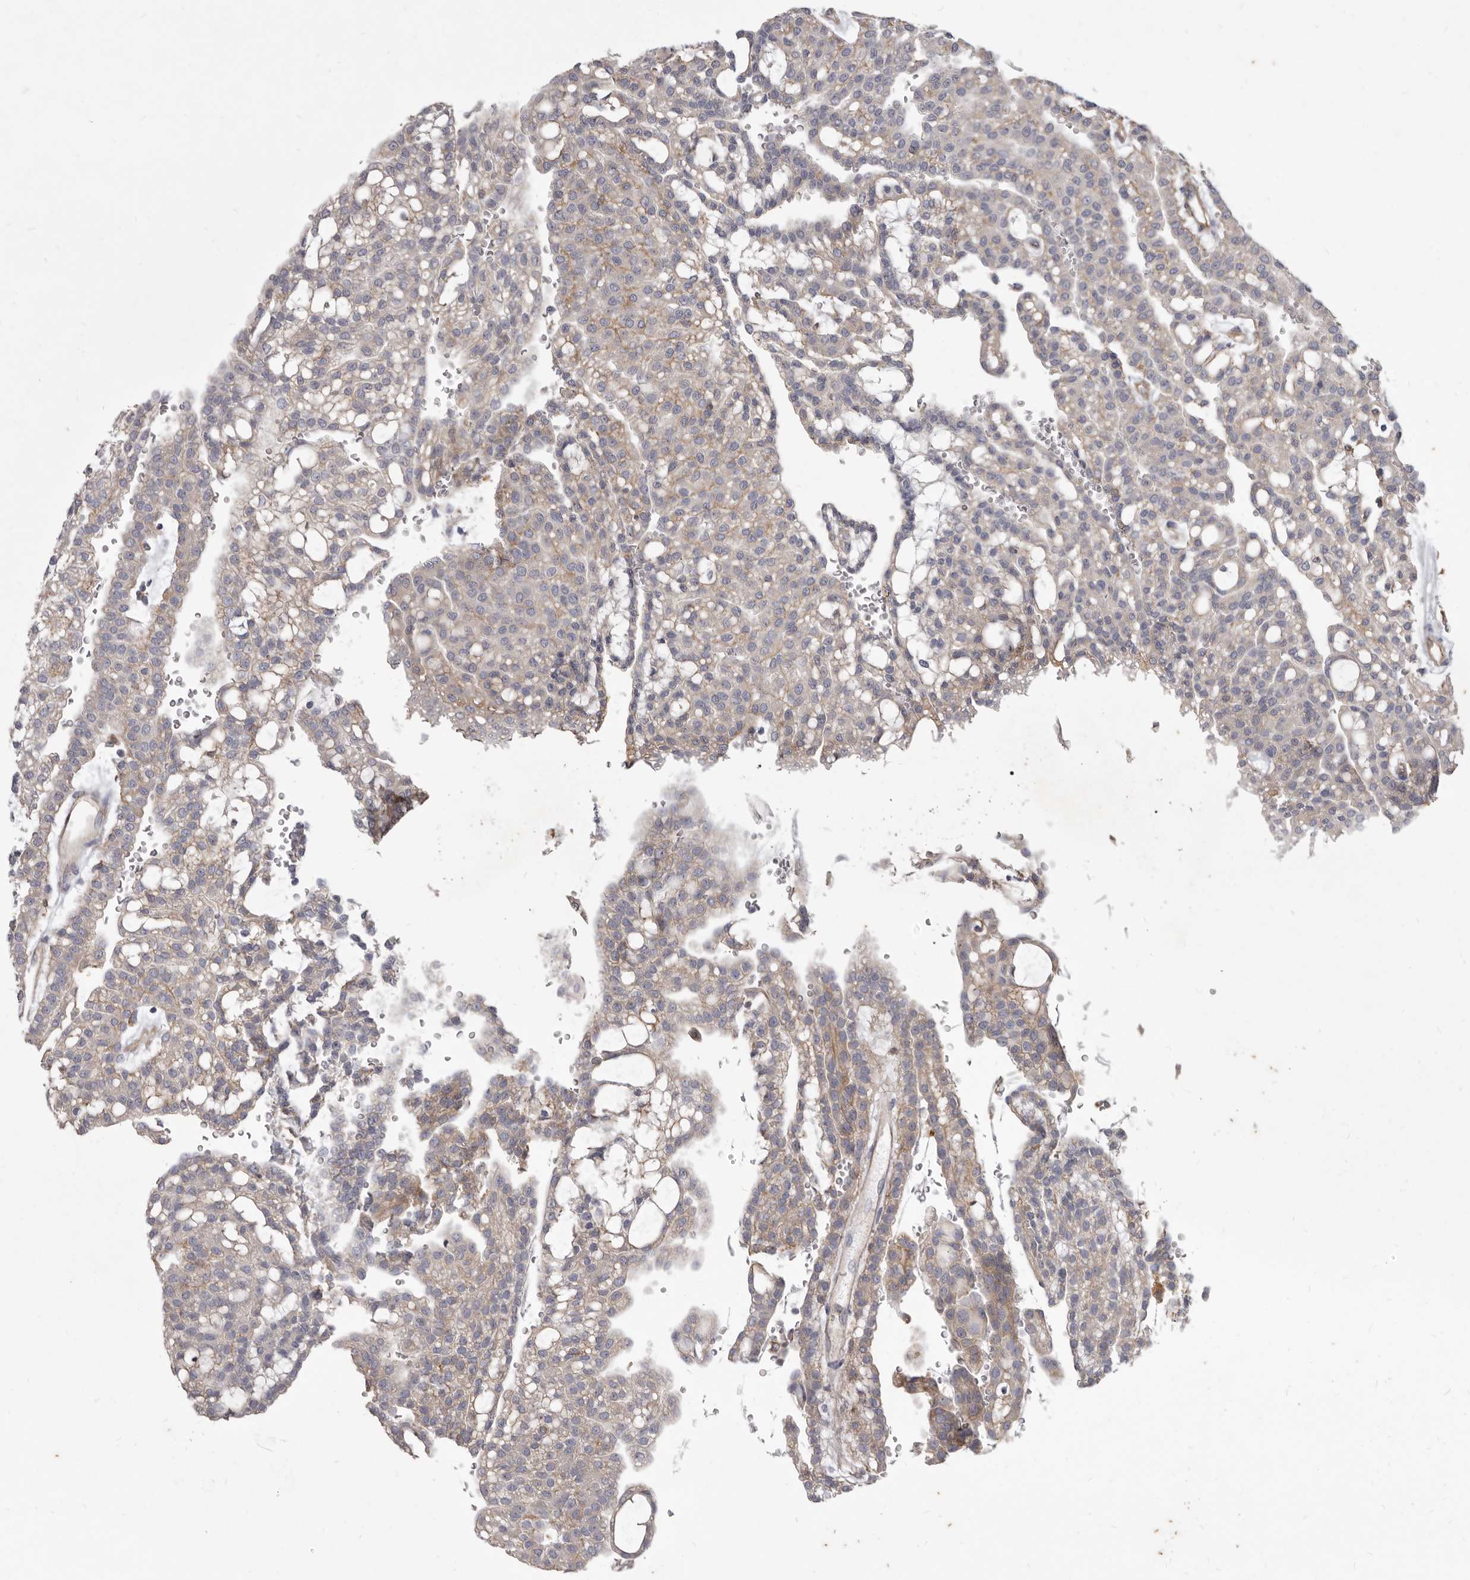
{"staining": {"intensity": "negative", "quantity": "none", "location": "none"}, "tissue": "renal cancer", "cell_type": "Tumor cells", "image_type": "cancer", "snomed": [{"axis": "morphology", "description": "Adenocarcinoma, NOS"}, {"axis": "topography", "description": "Kidney"}], "caption": "A histopathology image of human renal cancer (adenocarcinoma) is negative for staining in tumor cells.", "gene": "P2RX6", "patient": {"sex": "male", "age": 63}}